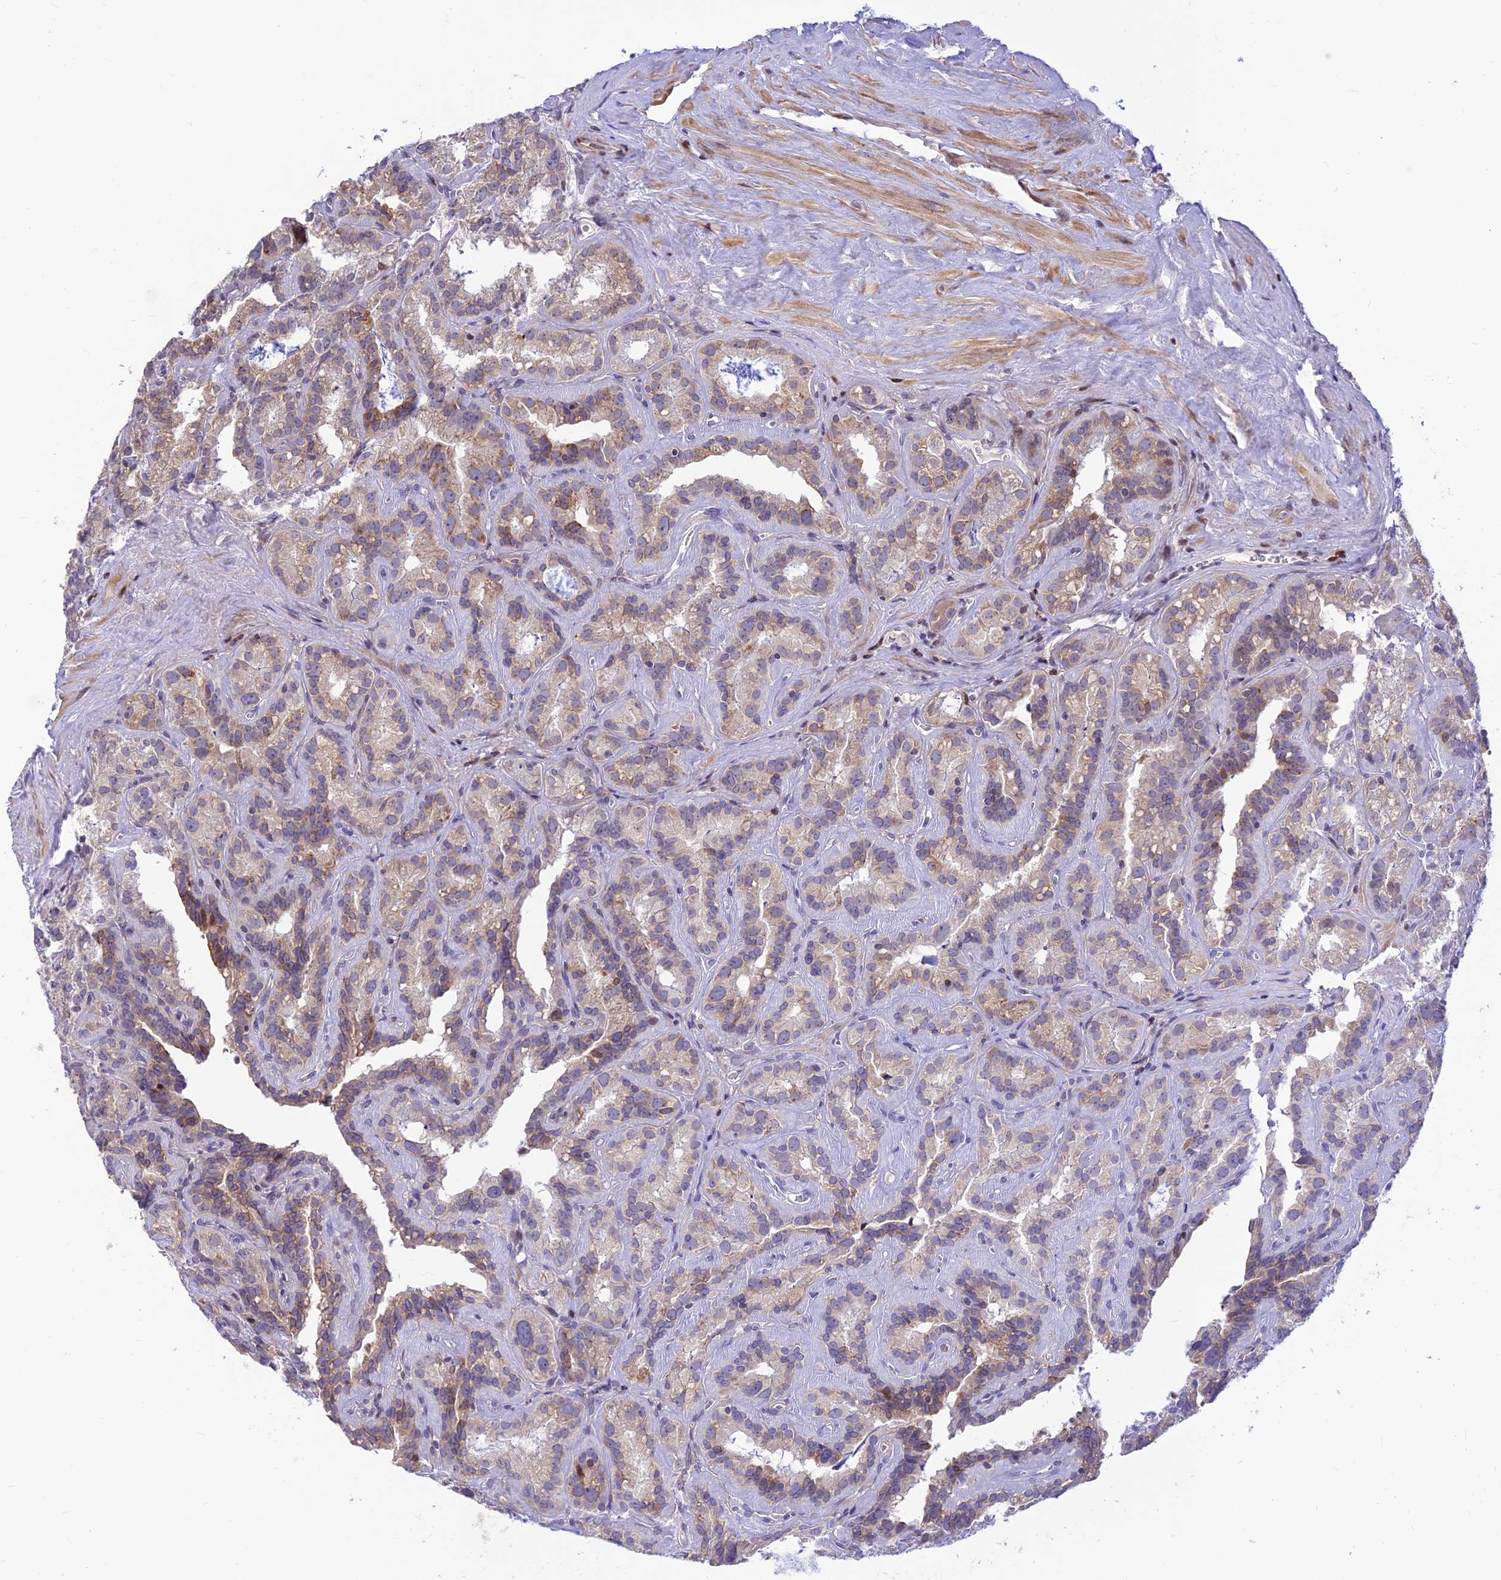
{"staining": {"intensity": "strong", "quantity": "<25%", "location": "nuclear"}, "tissue": "seminal vesicle", "cell_type": "Glandular cells", "image_type": "normal", "snomed": [{"axis": "morphology", "description": "Normal tissue, NOS"}, {"axis": "topography", "description": "Prostate"}, {"axis": "topography", "description": "Seminal veicle"}], "caption": "Immunohistochemical staining of normal human seminal vesicle reveals strong nuclear protein expression in about <25% of glandular cells. (DAB IHC with brightfield microscopy, high magnification).", "gene": "FAM186B", "patient": {"sex": "male", "age": 59}}